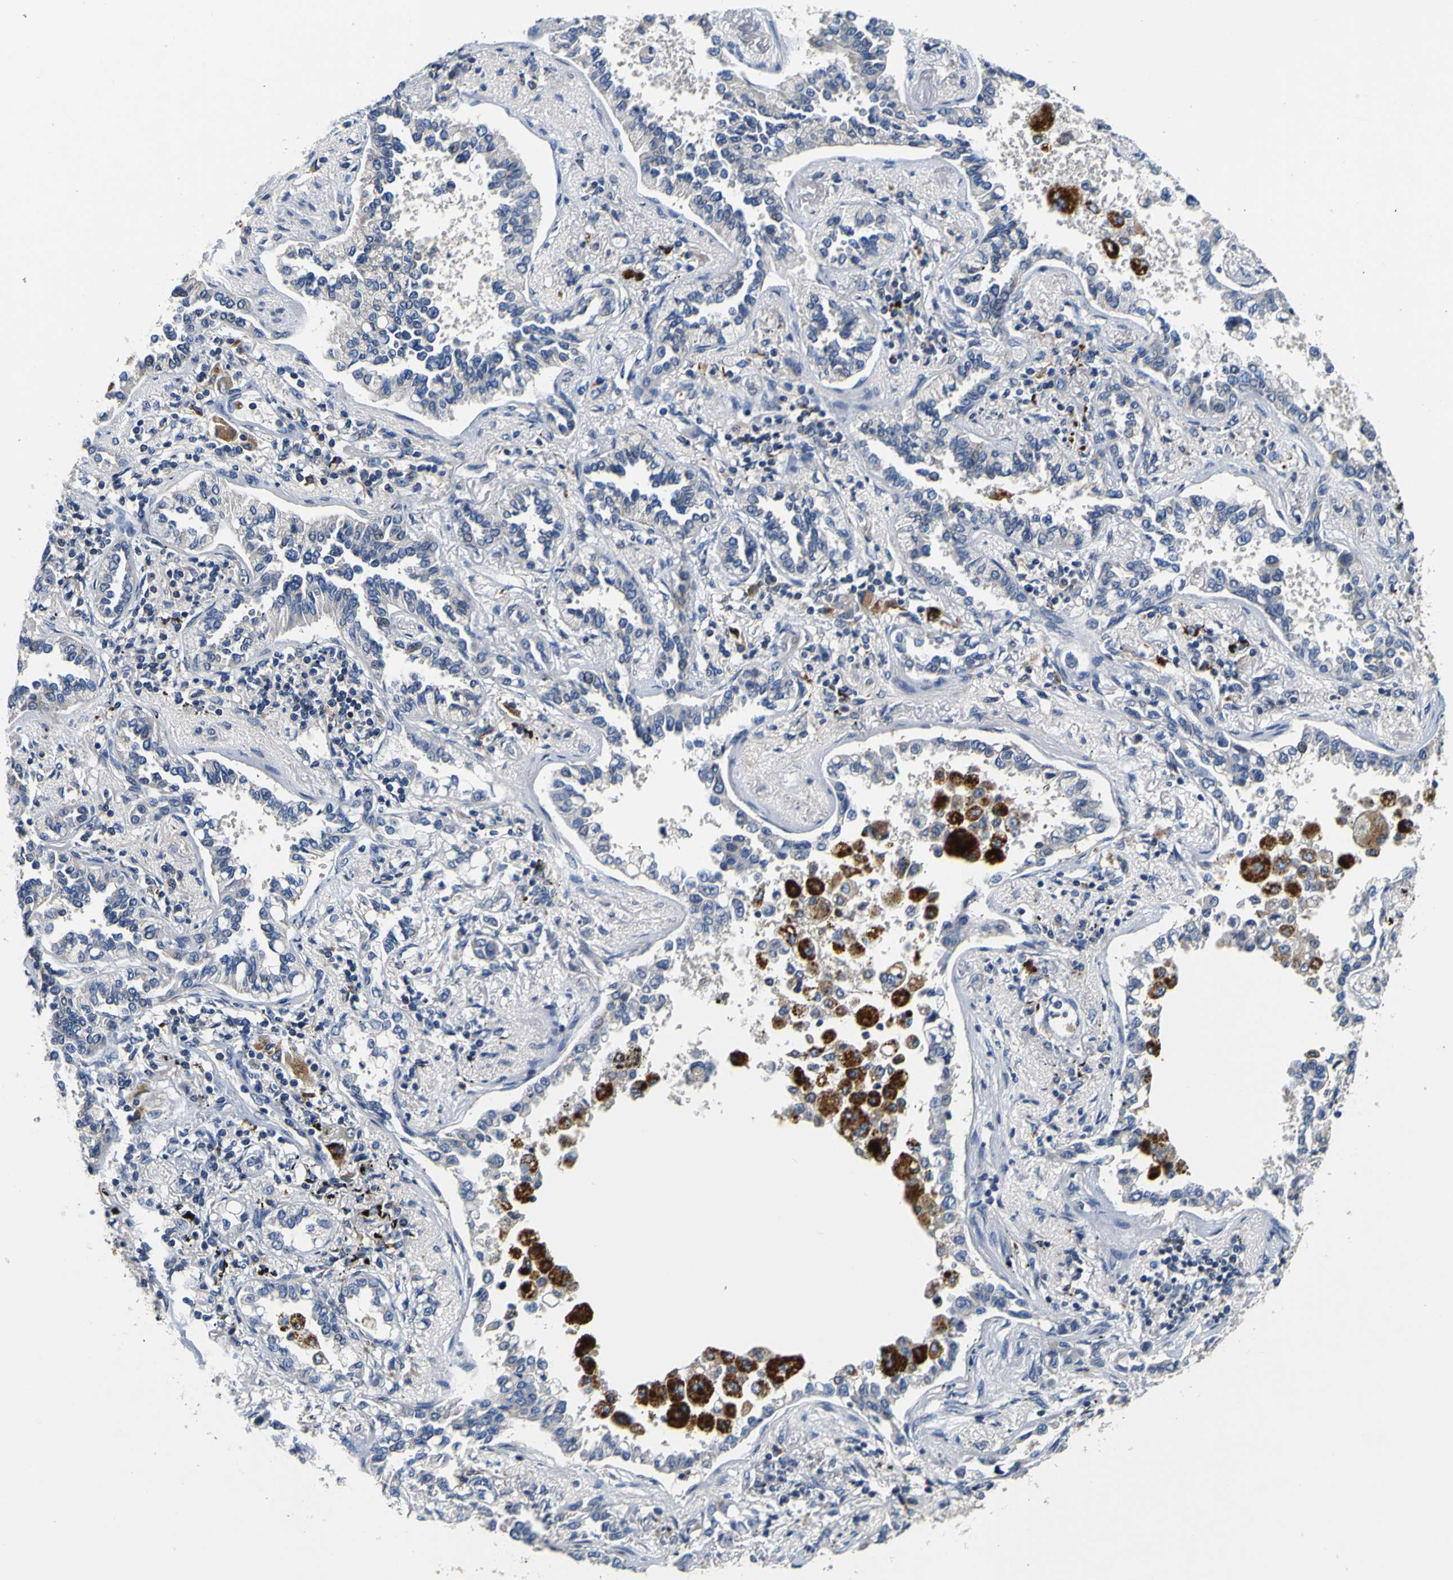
{"staining": {"intensity": "negative", "quantity": "none", "location": "none"}, "tissue": "lung cancer", "cell_type": "Tumor cells", "image_type": "cancer", "snomed": [{"axis": "morphology", "description": "Normal tissue, NOS"}, {"axis": "morphology", "description": "Adenocarcinoma, NOS"}, {"axis": "topography", "description": "Lung"}], "caption": "A histopathology image of human lung cancer is negative for staining in tumor cells.", "gene": "TNIK", "patient": {"sex": "male", "age": 59}}